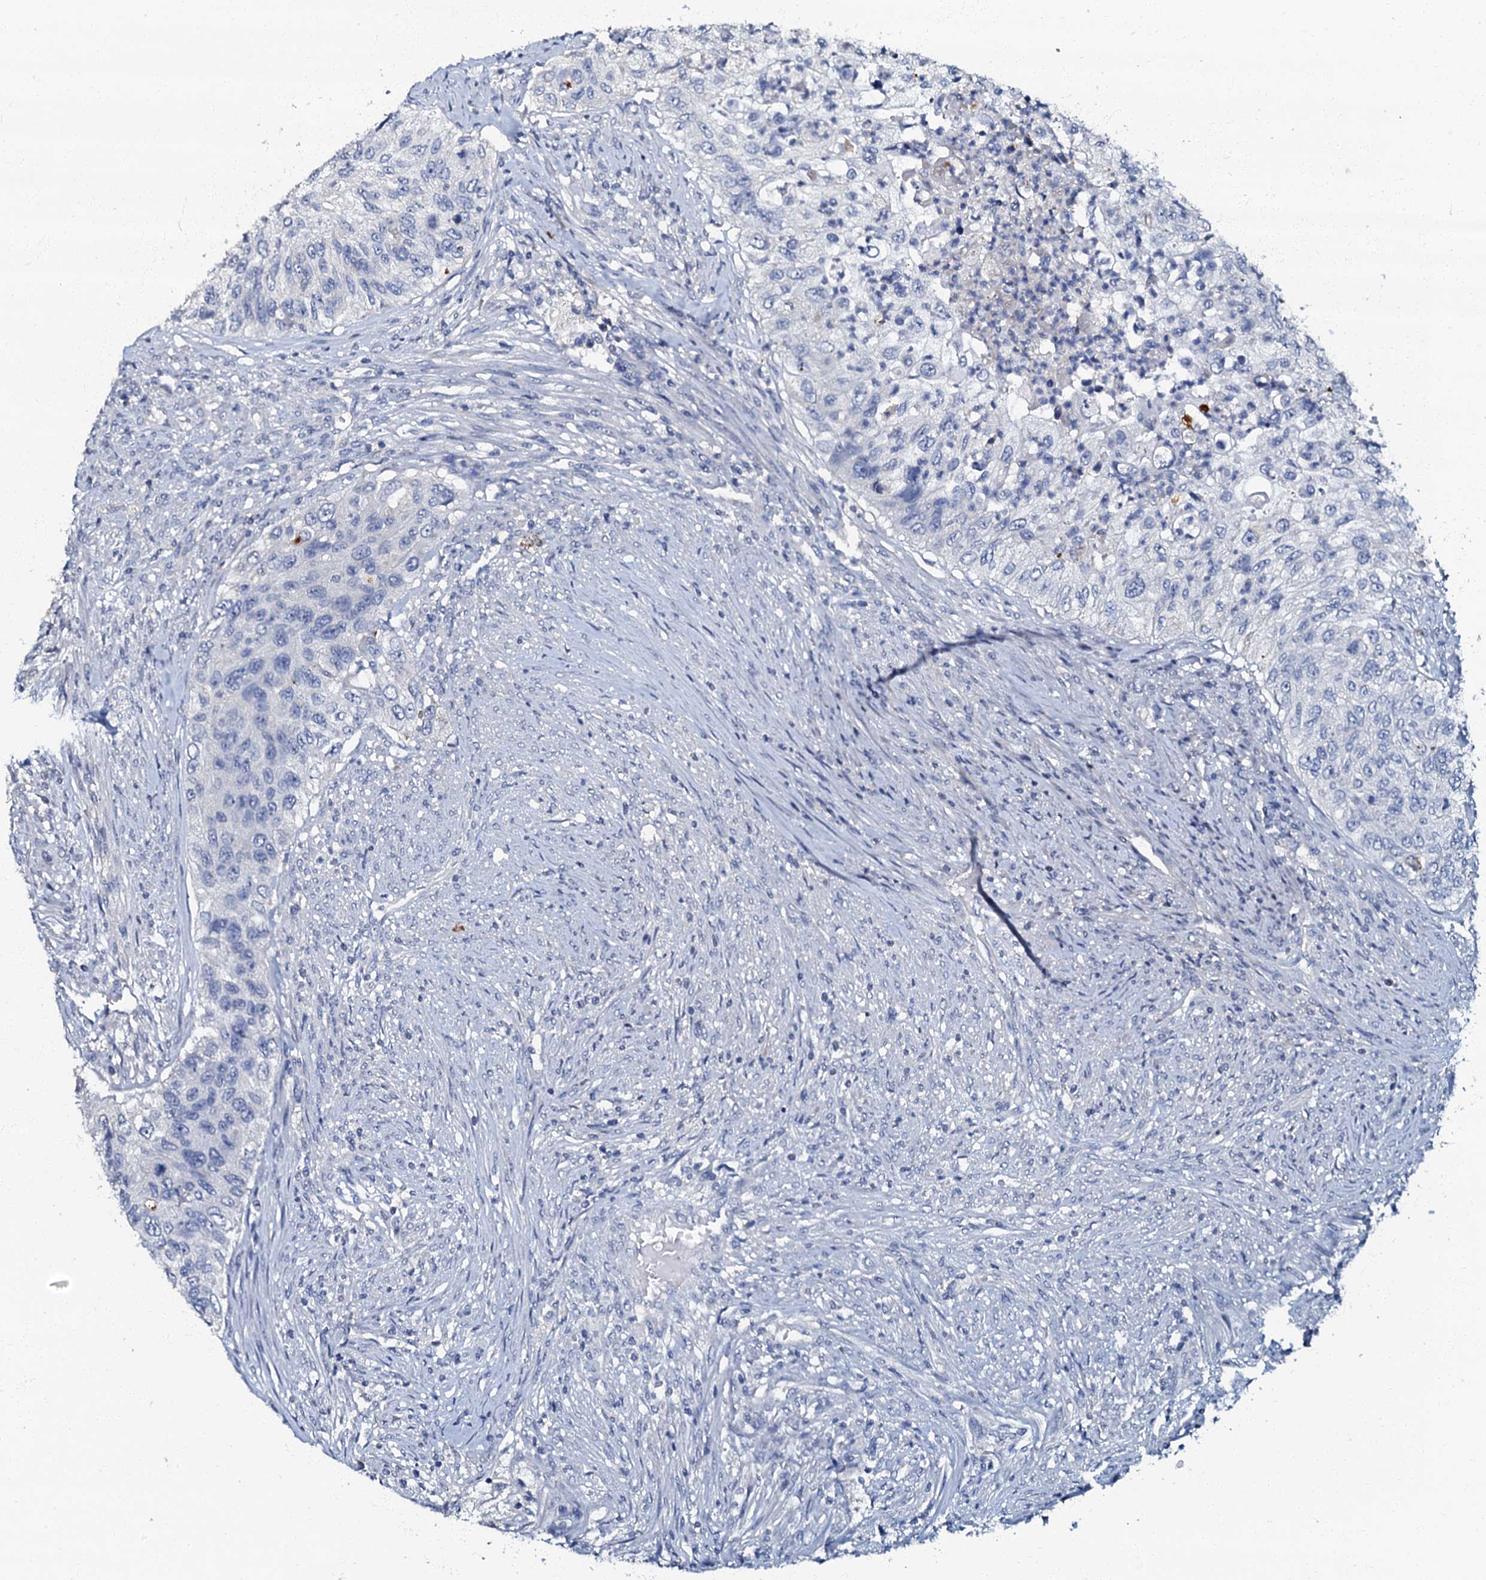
{"staining": {"intensity": "negative", "quantity": "none", "location": "none"}, "tissue": "urothelial cancer", "cell_type": "Tumor cells", "image_type": "cancer", "snomed": [{"axis": "morphology", "description": "Urothelial carcinoma, High grade"}, {"axis": "topography", "description": "Urinary bladder"}], "caption": "This micrograph is of urothelial carcinoma (high-grade) stained with IHC to label a protein in brown with the nuclei are counter-stained blue. There is no positivity in tumor cells.", "gene": "OLAH", "patient": {"sex": "female", "age": 60}}